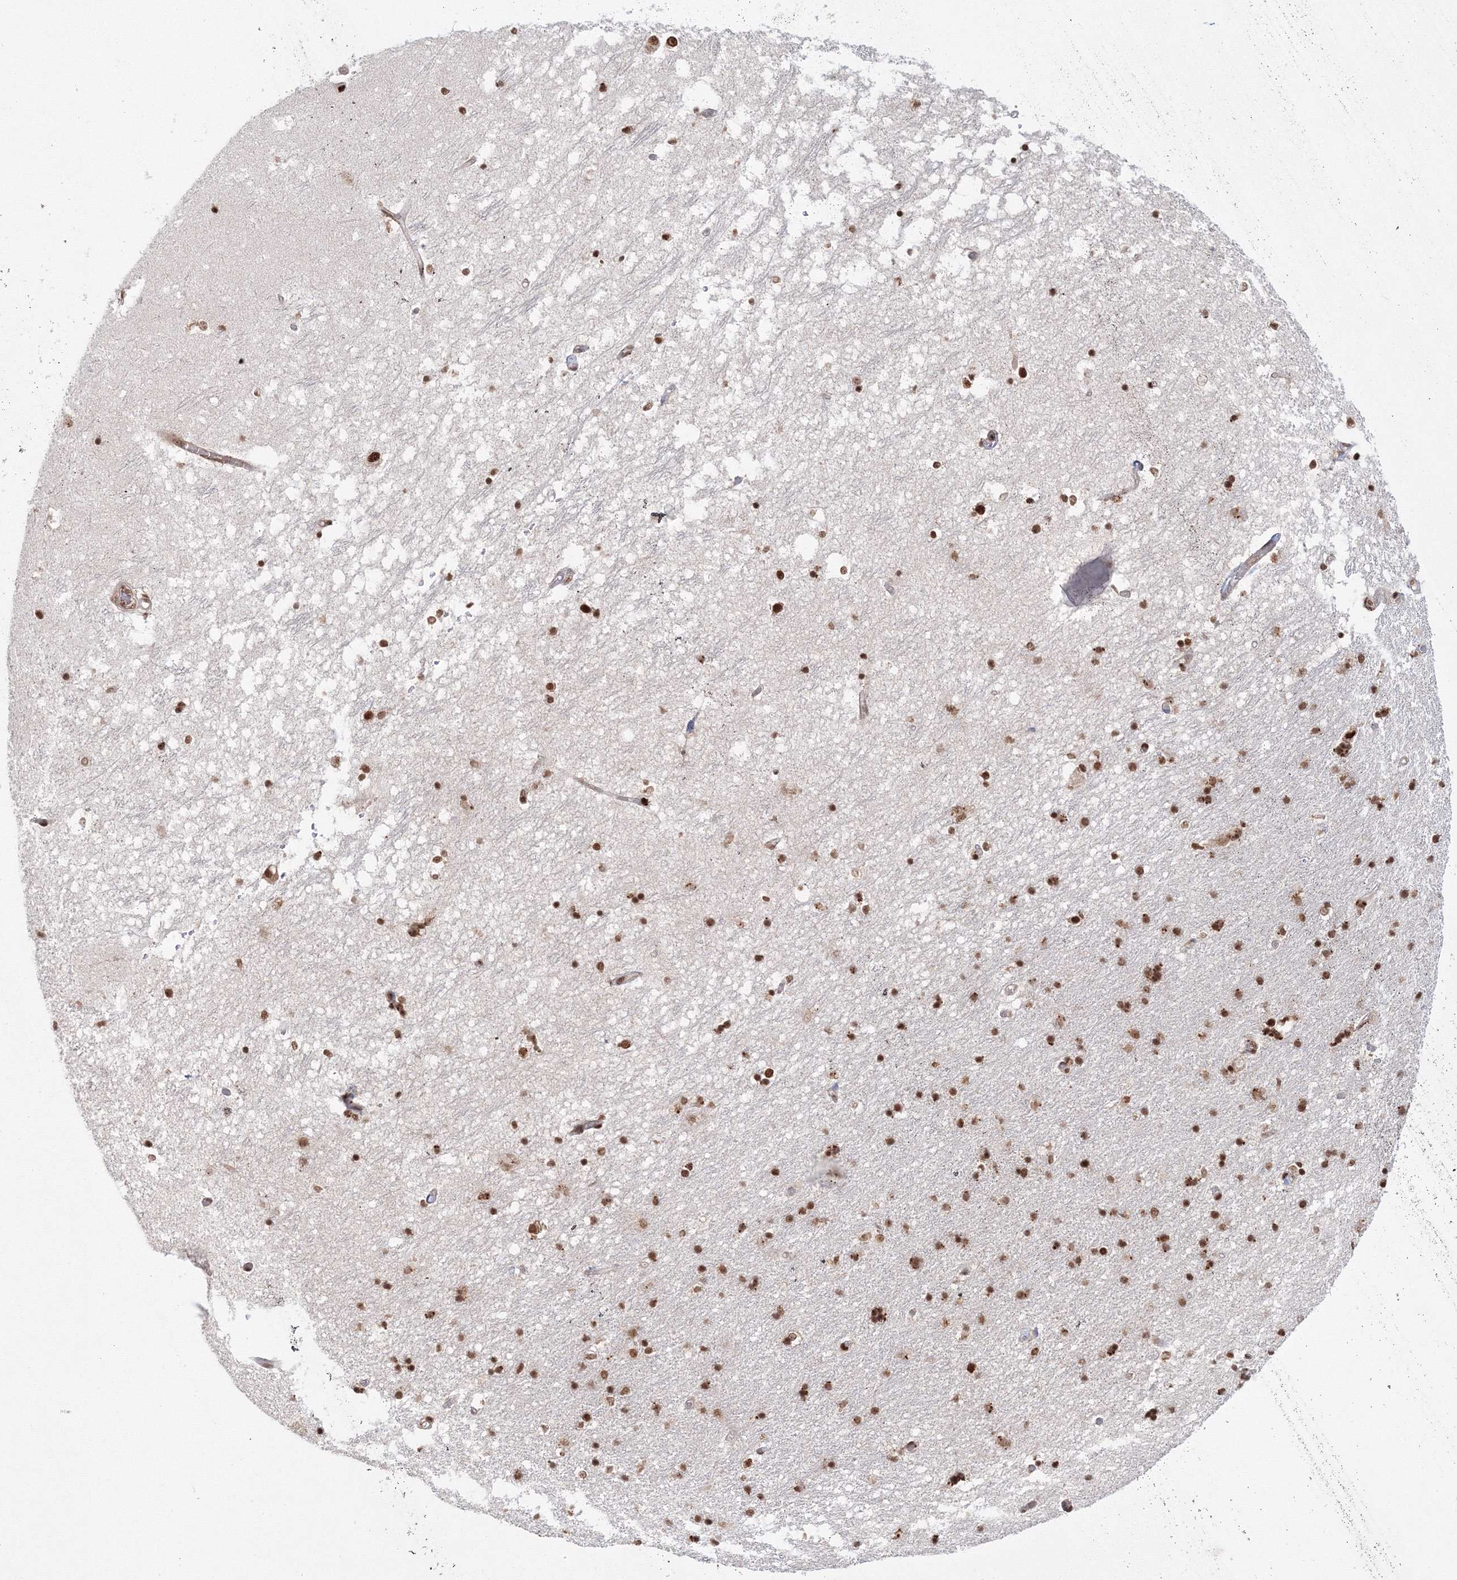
{"staining": {"intensity": "strong", "quantity": ">75%", "location": "nuclear"}, "tissue": "hippocampus", "cell_type": "Glial cells", "image_type": "normal", "snomed": [{"axis": "morphology", "description": "Normal tissue, NOS"}, {"axis": "topography", "description": "Hippocampus"}], "caption": "A micrograph of hippocampus stained for a protein displays strong nuclear brown staining in glial cells. (IHC, brightfield microscopy, high magnification).", "gene": "KIF20A", "patient": {"sex": "male", "age": 45}}